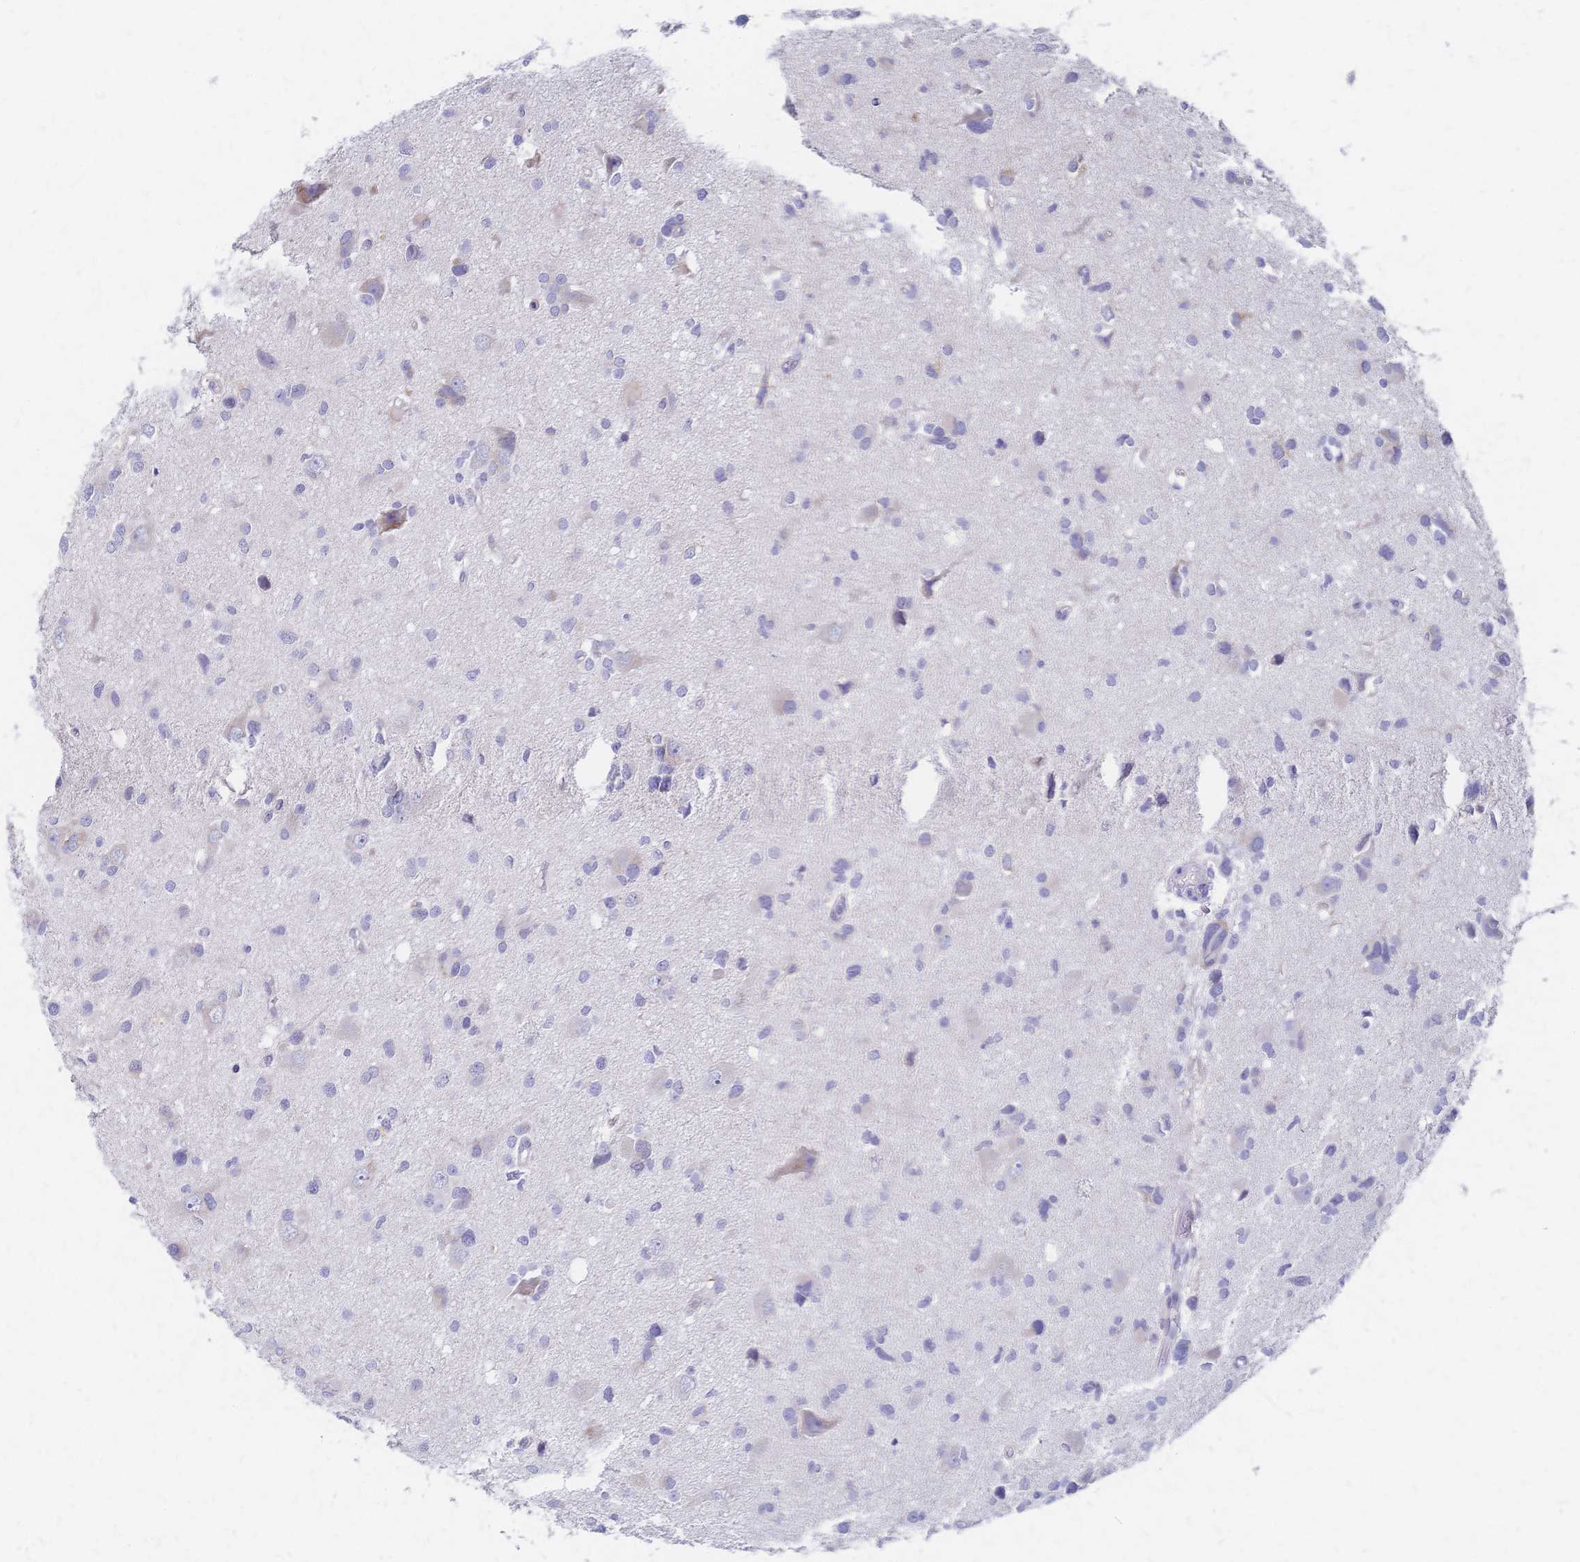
{"staining": {"intensity": "negative", "quantity": "none", "location": "none"}, "tissue": "glioma", "cell_type": "Tumor cells", "image_type": "cancer", "snomed": [{"axis": "morphology", "description": "Glioma, malignant, High grade"}, {"axis": "topography", "description": "Brain"}], "caption": "DAB immunohistochemical staining of glioma shows no significant staining in tumor cells.", "gene": "CYB5A", "patient": {"sex": "male", "age": 23}}